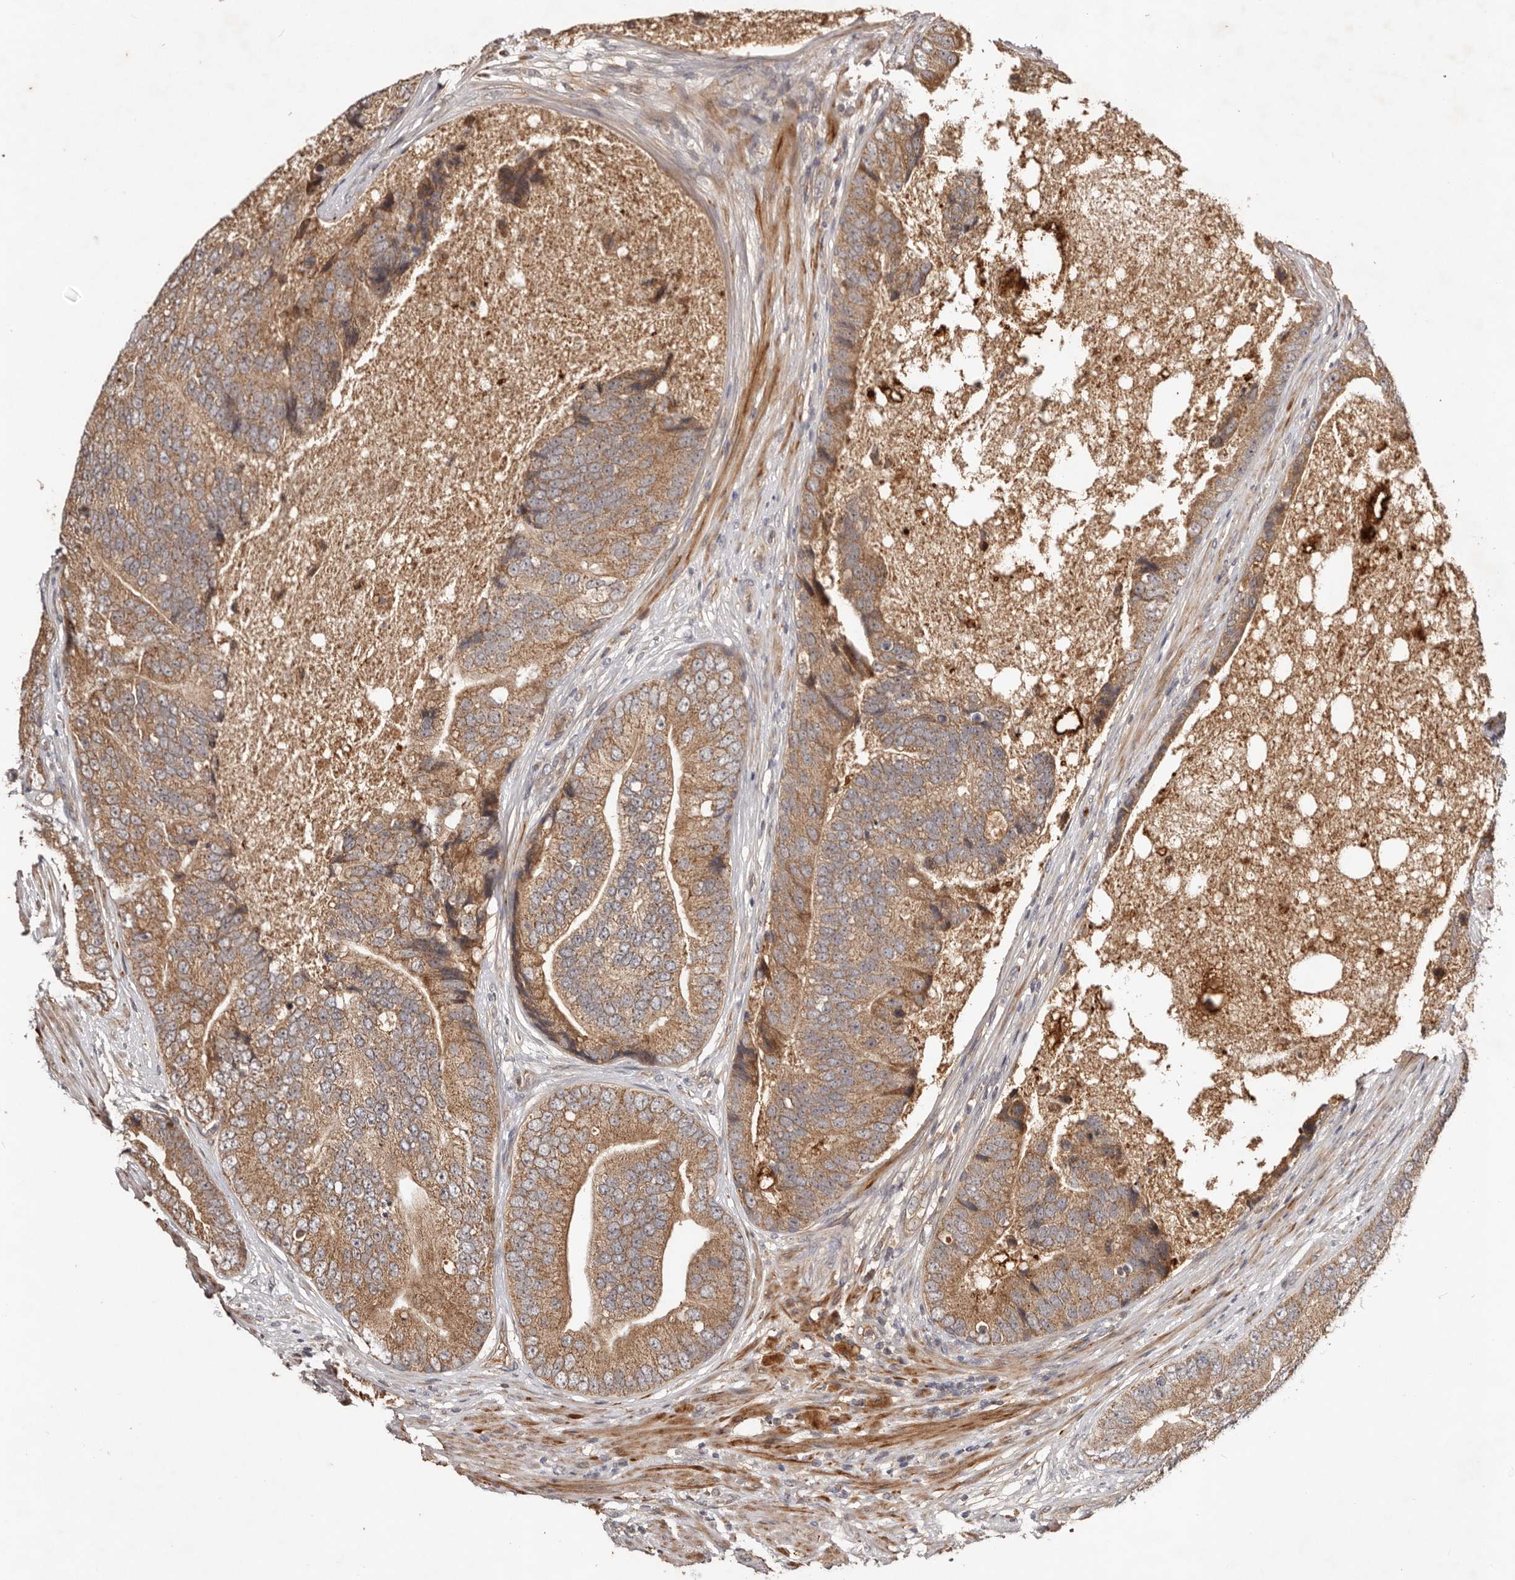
{"staining": {"intensity": "moderate", "quantity": ">75%", "location": "cytoplasmic/membranous"}, "tissue": "prostate cancer", "cell_type": "Tumor cells", "image_type": "cancer", "snomed": [{"axis": "morphology", "description": "Adenocarcinoma, High grade"}, {"axis": "topography", "description": "Prostate"}], "caption": "Moderate cytoplasmic/membranous positivity is seen in about >75% of tumor cells in high-grade adenocarcinoma (prostate).", "gene": "PKIB", "patient": {"sex": "male", "age": 70}}